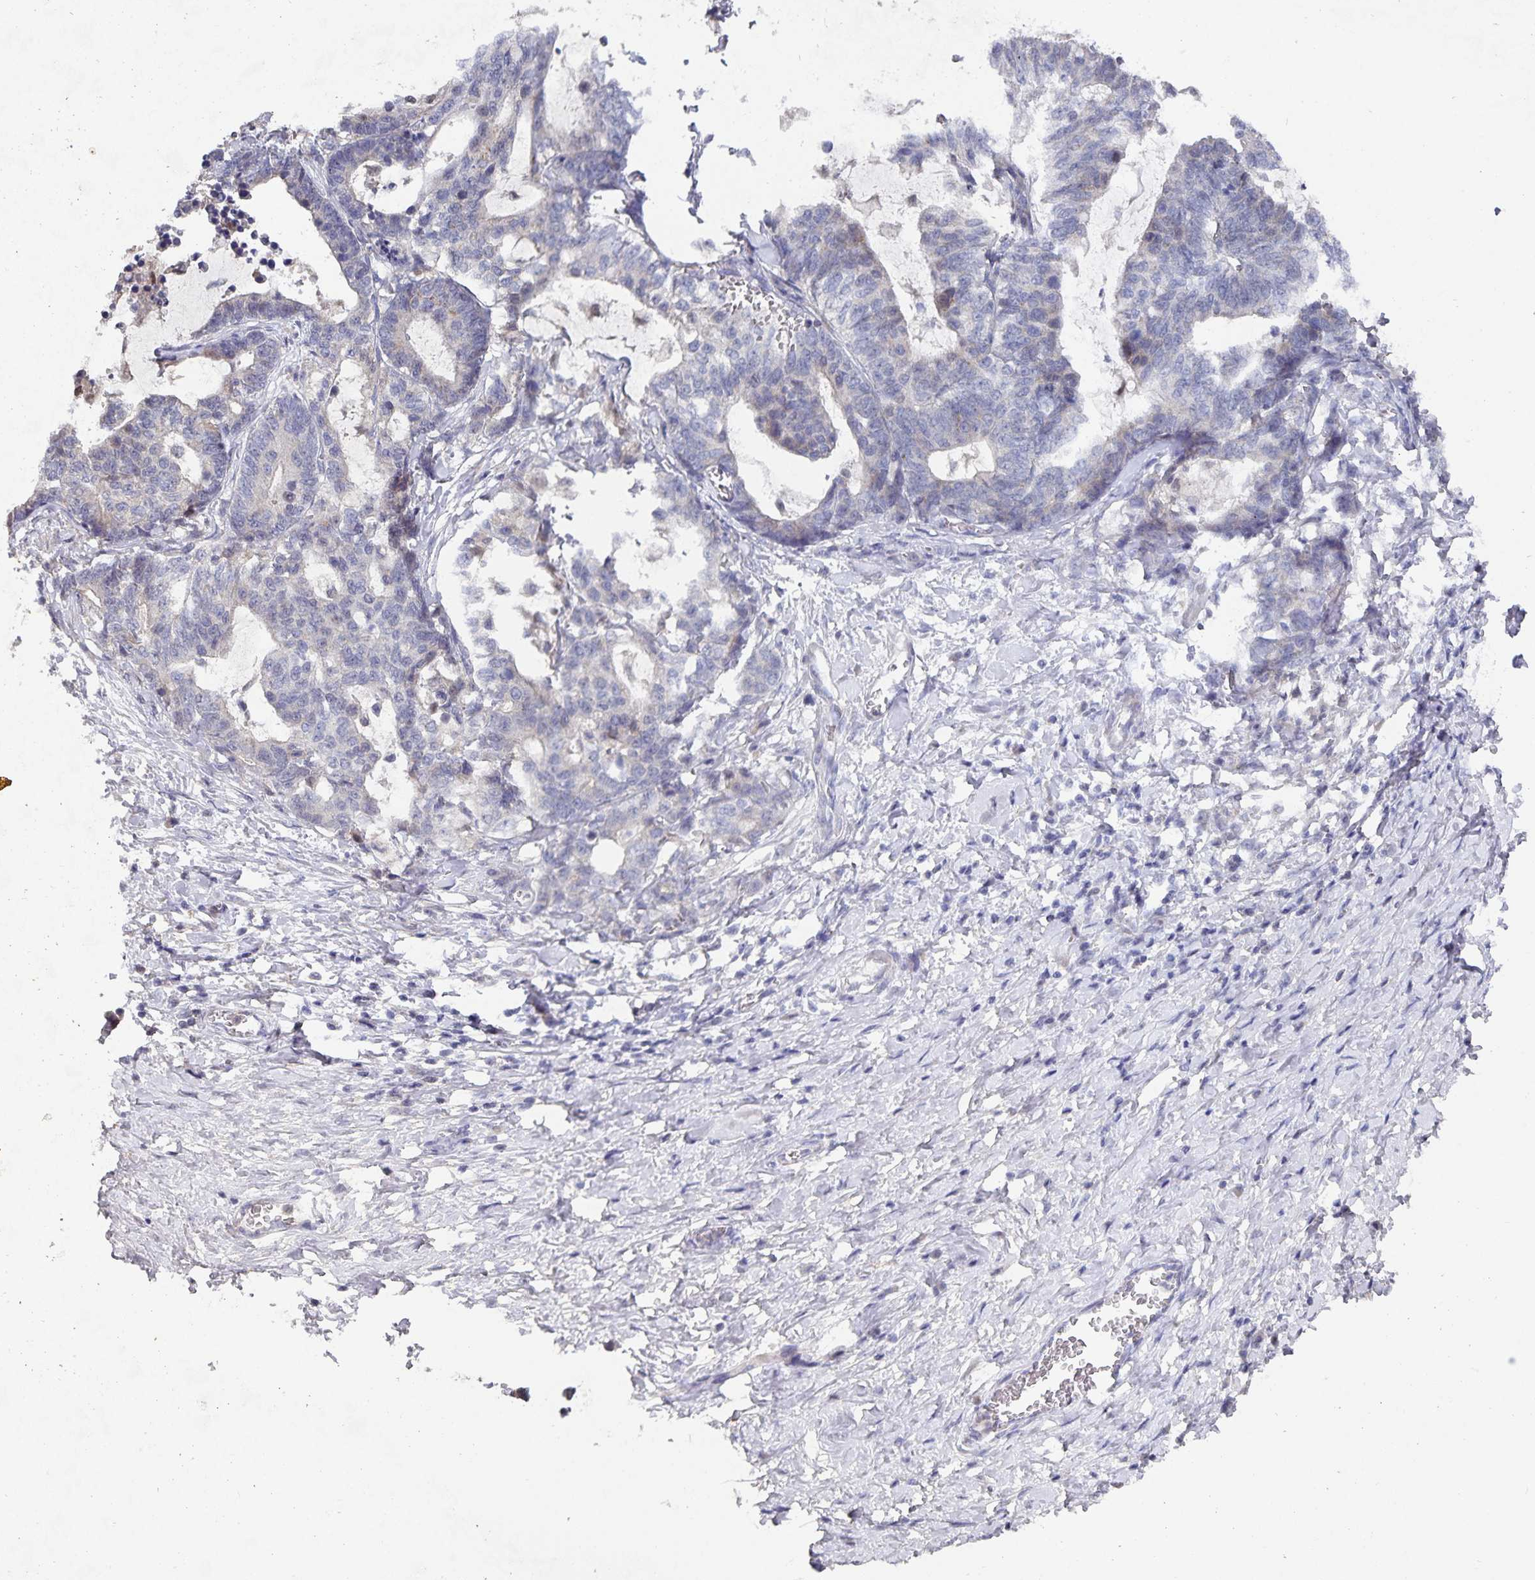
{"staining": {"intensity": "negative", "quantity": "none", "location": "none"}, "tissue": "stomach cancer", "cell_type": "Tumor cells", "image_type": "cancer", "snomed": [{"axis": "morphology", "description": "Normal tissue, NOS"}, {"axis": "morphology", "description": "Adenocarcinoma, NOS"}, {"axis": "topography", "description": "Stomach"}], "caption": "IHC histopathology image of stomach adenocarcinoma stained for a protein (brown), which exhibits no positivity in tumor cells.", "gene": "HEPN1", "patient": {"sex": "female", "age": 64}}